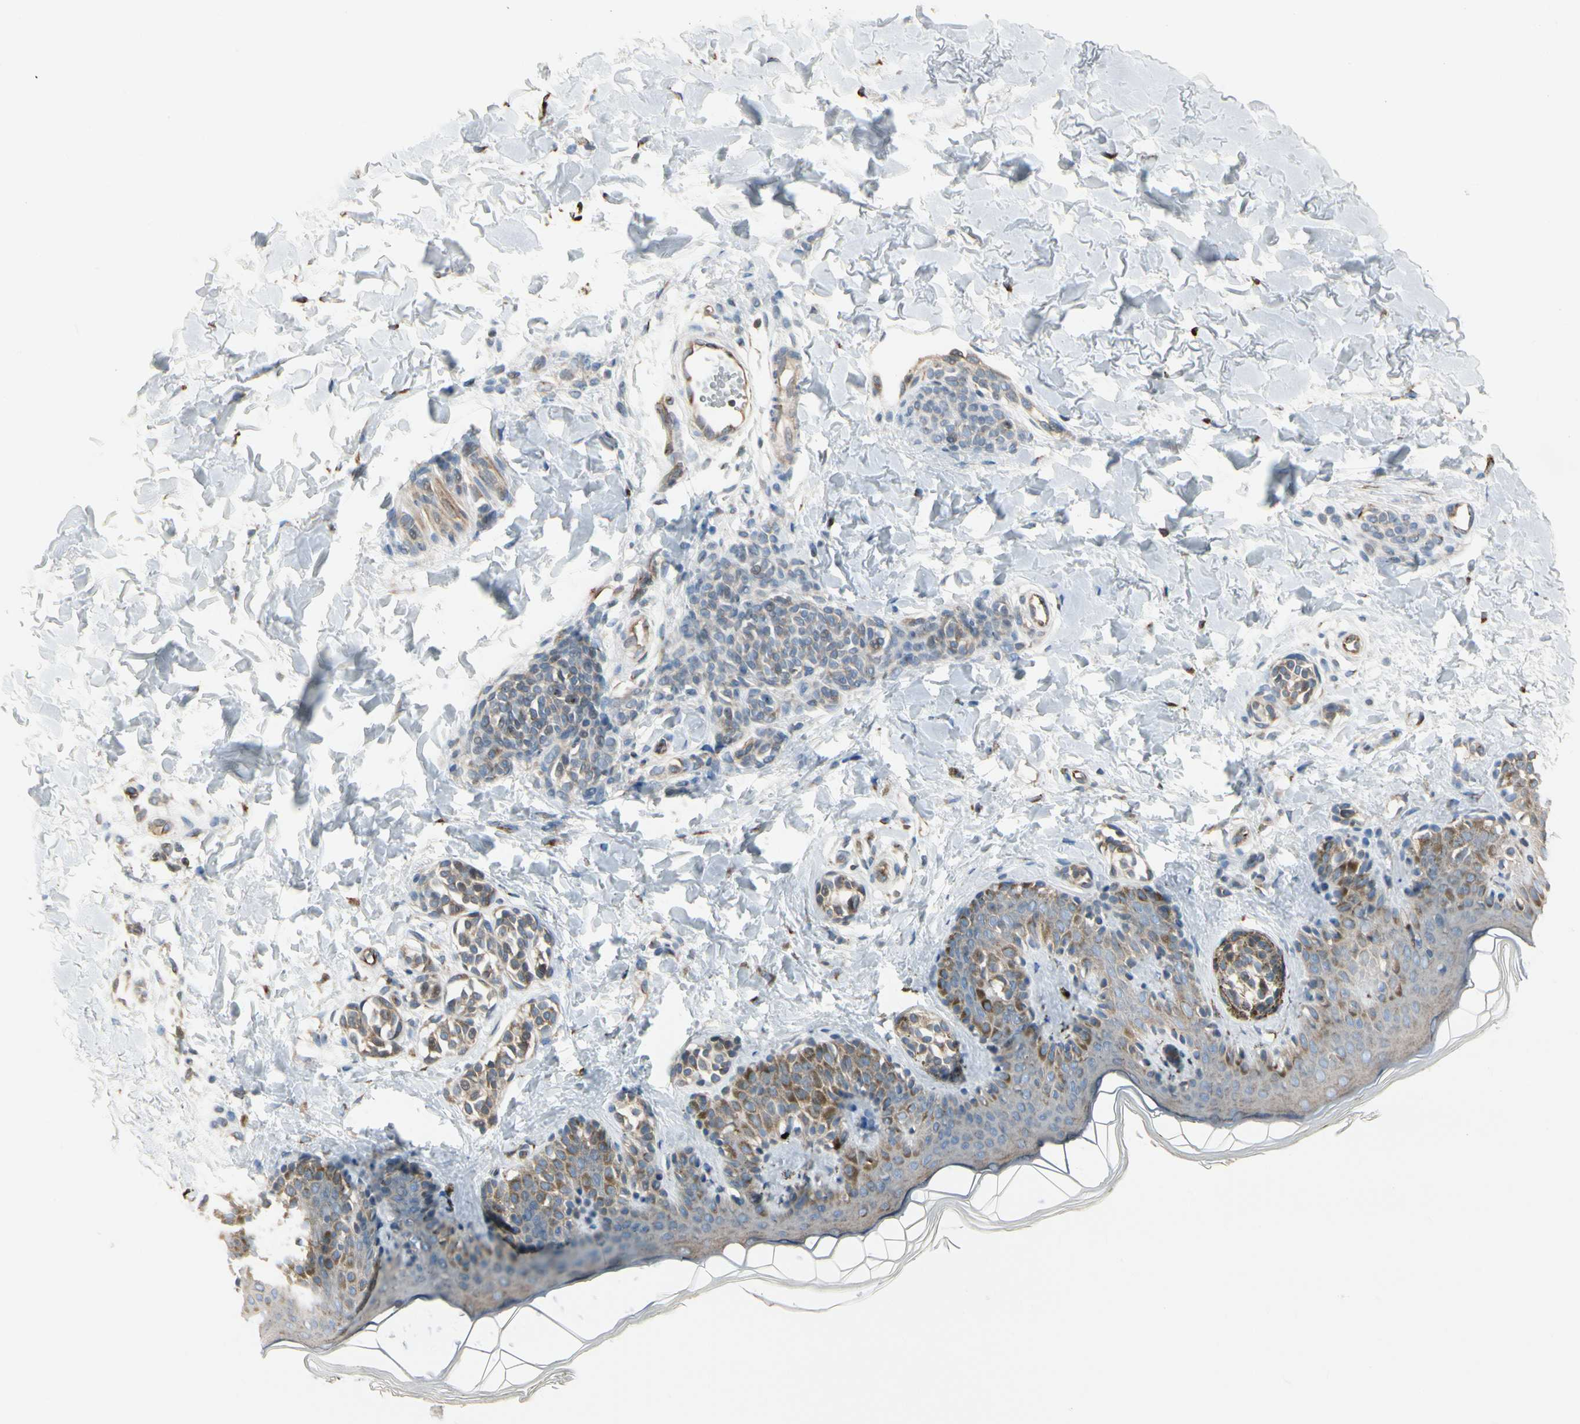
{"staining": {"intensity": "moderate", "quantity": ">75%", "location": "cytoplasmic/membranous"}, "tissue": "skin", "cell_type": "Fibroblasts", "image_type": "normal", "snomed": [{"axis": "morphology", "description": "Normal tissue, NOS"}, {"axis": "topography", "description": "Skin"}], "caption": "Fibroblasts exhibit moderate cytoplasmic/membranous expression in approximately >75% of cells in normal skin. The staining was performed using DAB (3,3'-diaminobenzidine), with brown indicating positive protein expression. Nuclei are stained blue with hematoxylin.", "gene": "NUCB2", "patient": {"sex": "male", "age": 16}}